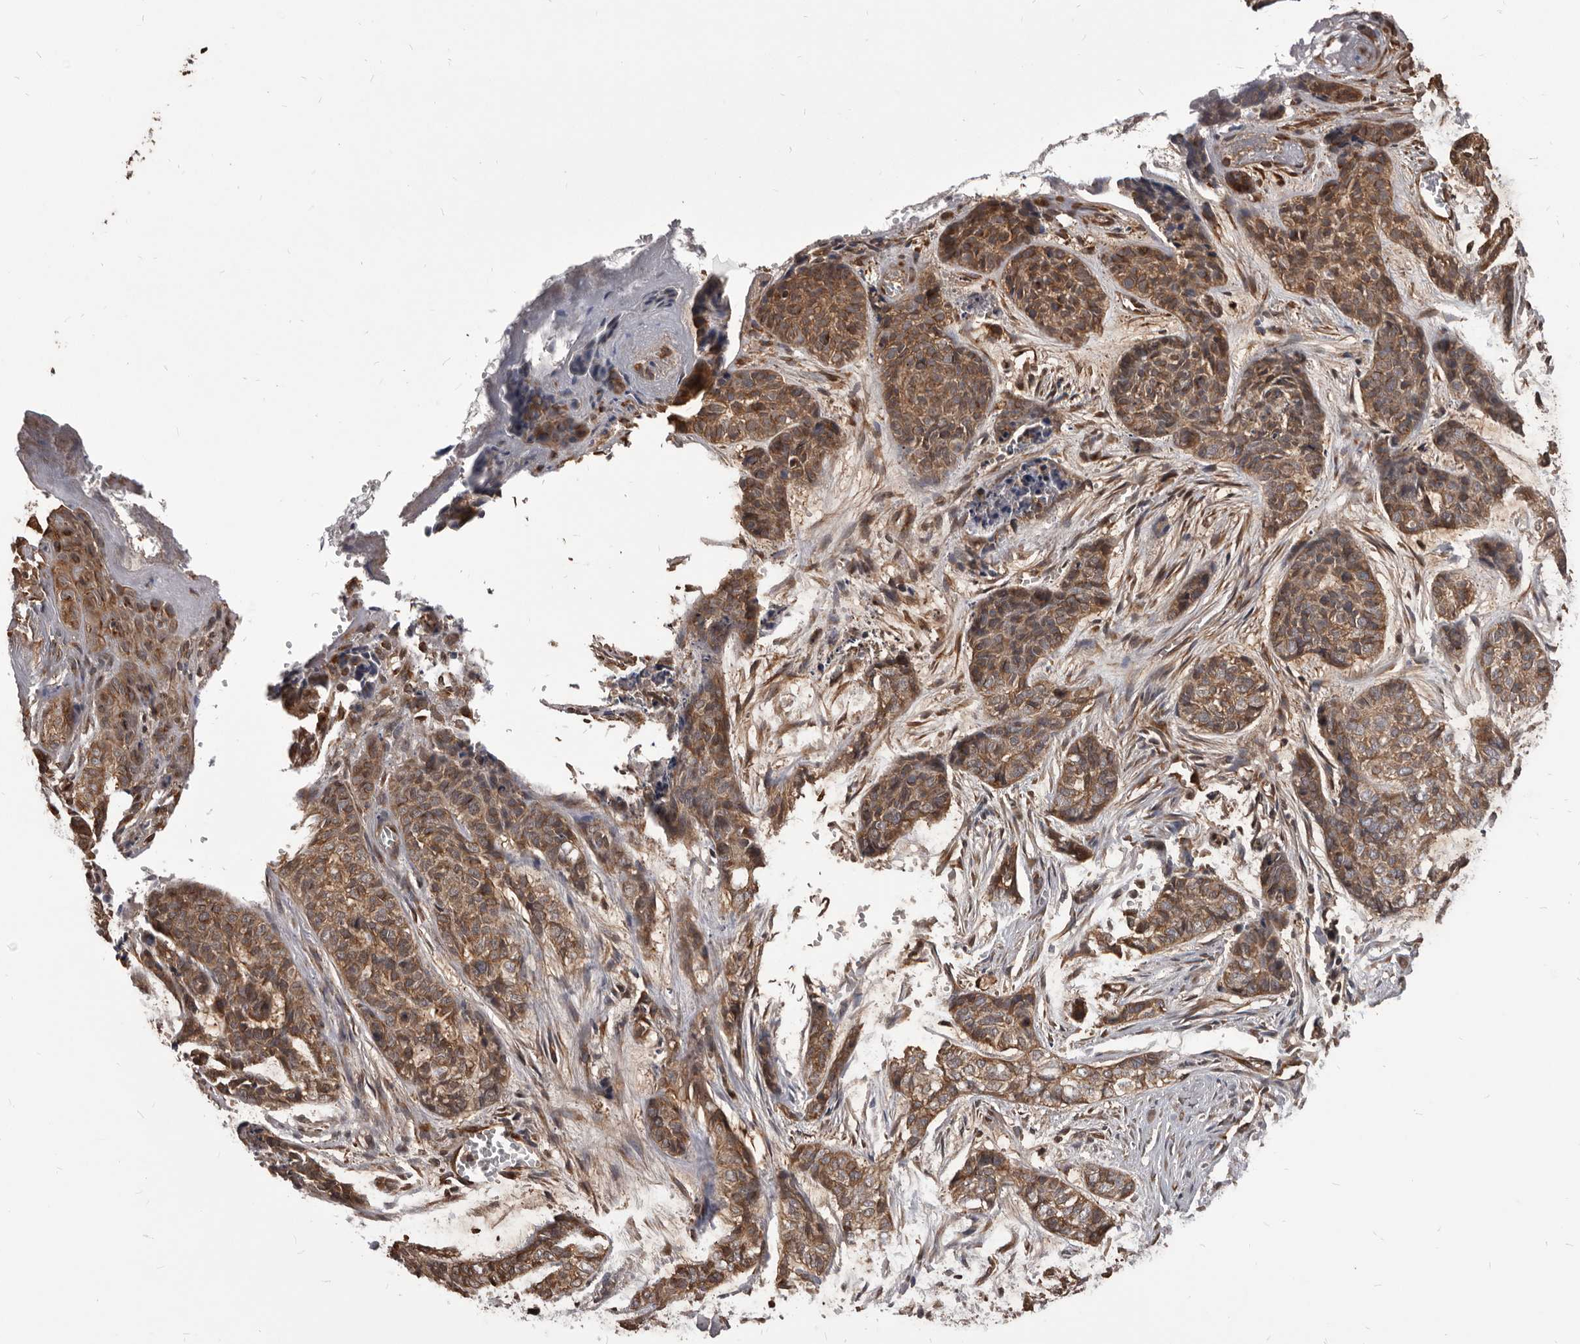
{"staining": {"intensity": "moderate", "quantity": ">75%", "location": "cytoplasmic/membranous"}, "tissue": "skin cancer", "cell_type": "Tumor cells", "image_type": "cancer", "snomed": [{"axis": "morphology", "description": "Basal cell carcinoma"}, {"axis": "topography", "description": "Skin"}], "caption": "The immunohistochemical stain shows moderate cytoplasmic/membranous positivity in tumor cells of basal cell carcinoma (skin) tissue.", "gene": "ADAMTS20", "patient": {"sex": "female", "age": 64}}